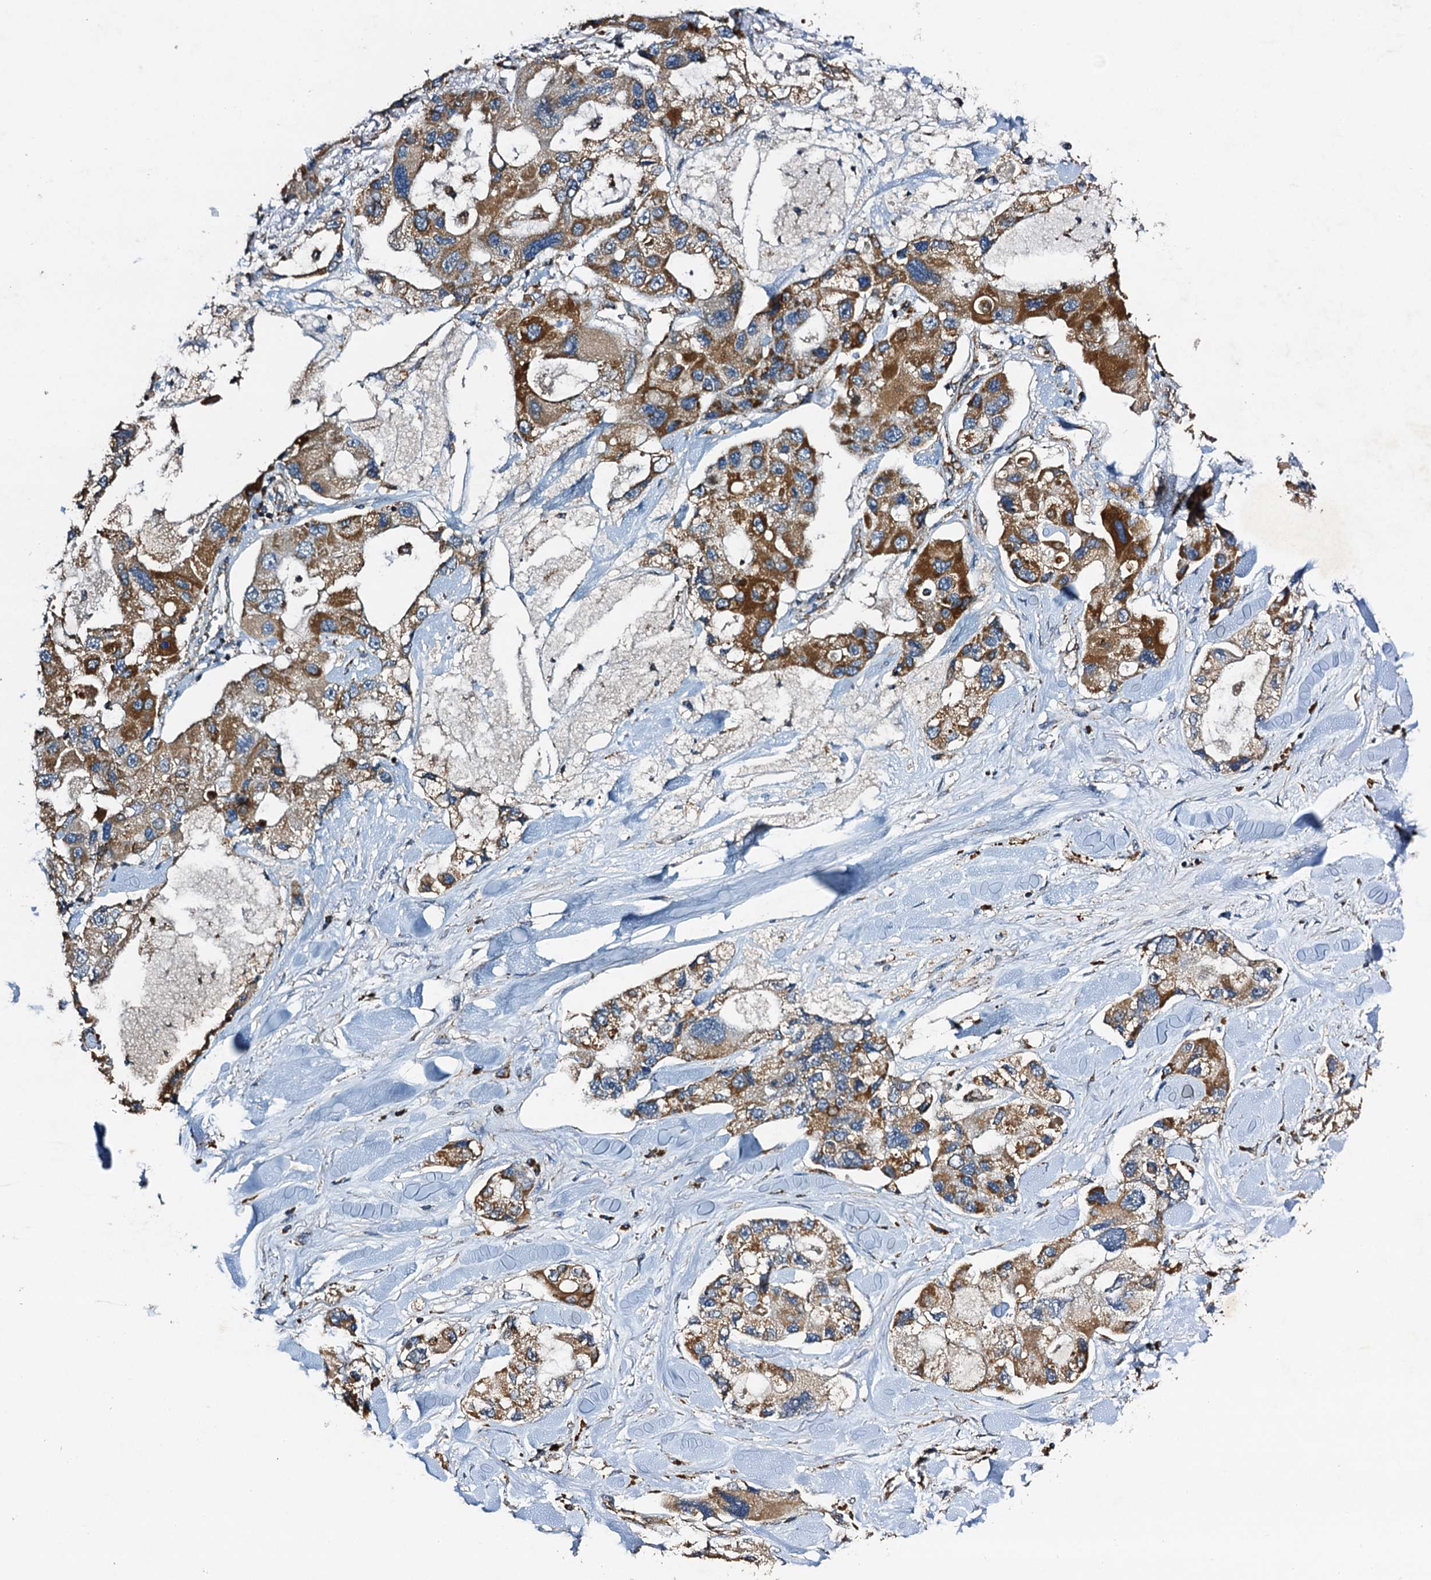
{"staining": {"intensity": "strong", "quantity": "25%-75%", "location": "cytoplasmic/membranous"}, "tissue": "lung cancer", "cell_type": "Tumor cells", "image_type": "cancer", "snomed": [{"axis": "morphology", "description": "Adenocarcinoma, NOS"}, {"axis": "topography", "description": "Lung"}], "caption": "The micrograph exhibits a brown stain indicating the presence of a protein in the cytoplasmic/membranous of tumor cells in lung cancer.", "gene": "NDUFA13", "patient": {"sex": "female", "age": 54}}